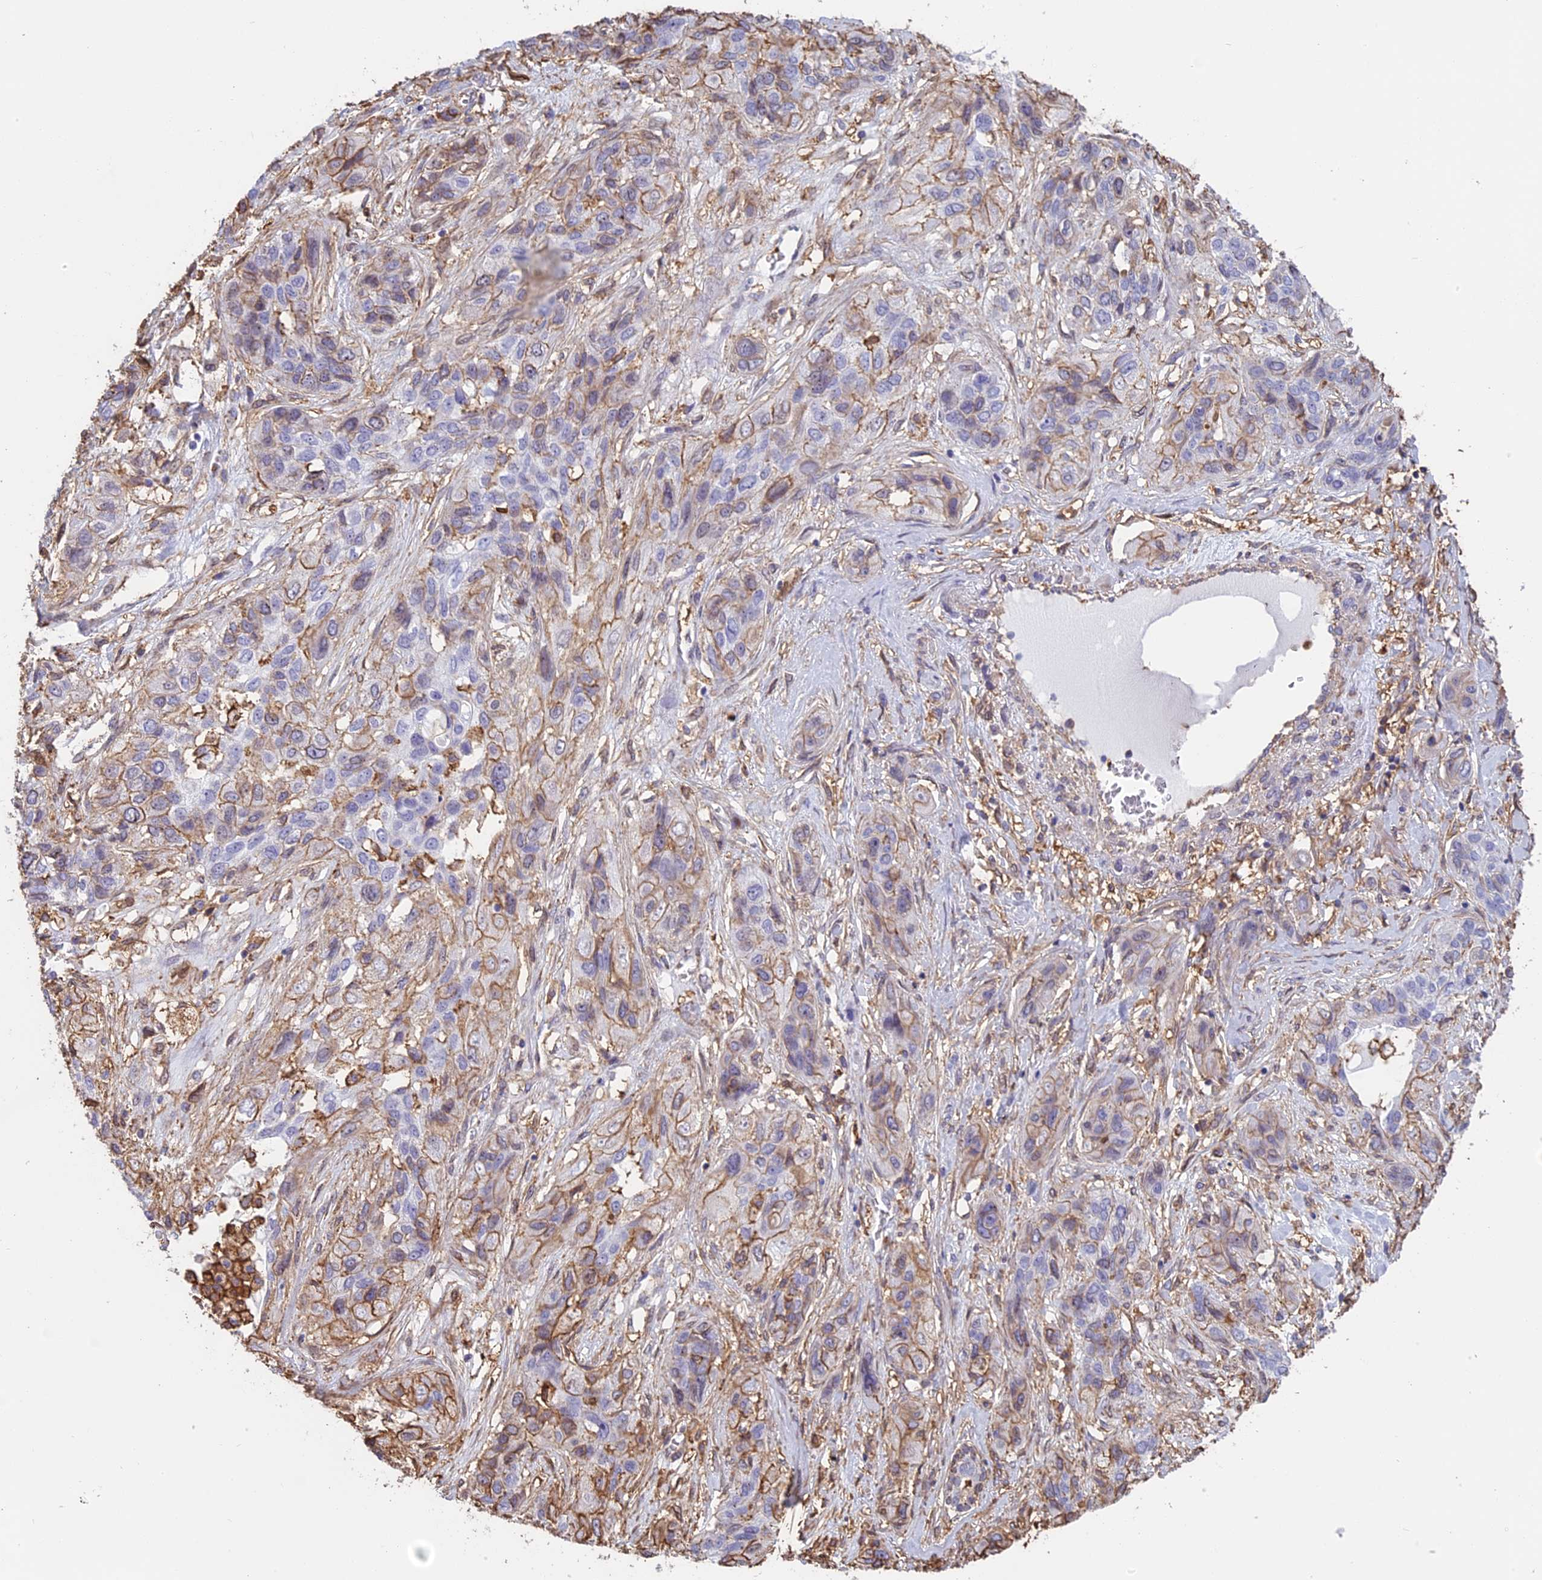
{"staining": {"intensity": "moderate", "quantity": "<25%", "location": "cytoplasmic/membranous"}, "tissue": "lung cancer", "cell_type": "Tumor cells", "image_type": "cancer", "snomed": [{"axis": "morphology", "description": "Squamous cell carcinoma, NOS"}, {"axis": "topography", "description": "Lung"}], "caption": "Brown immunohistochemical staining in human lung squamous cell carcinoma shows moderate cytoplasmic/membranous expression in about <25% of tumor cells. (DAB IHC with brightfield microscopy, high magnification).", "gene": "TMEM255B", "patient": {"sex": "female", "age": 70}}